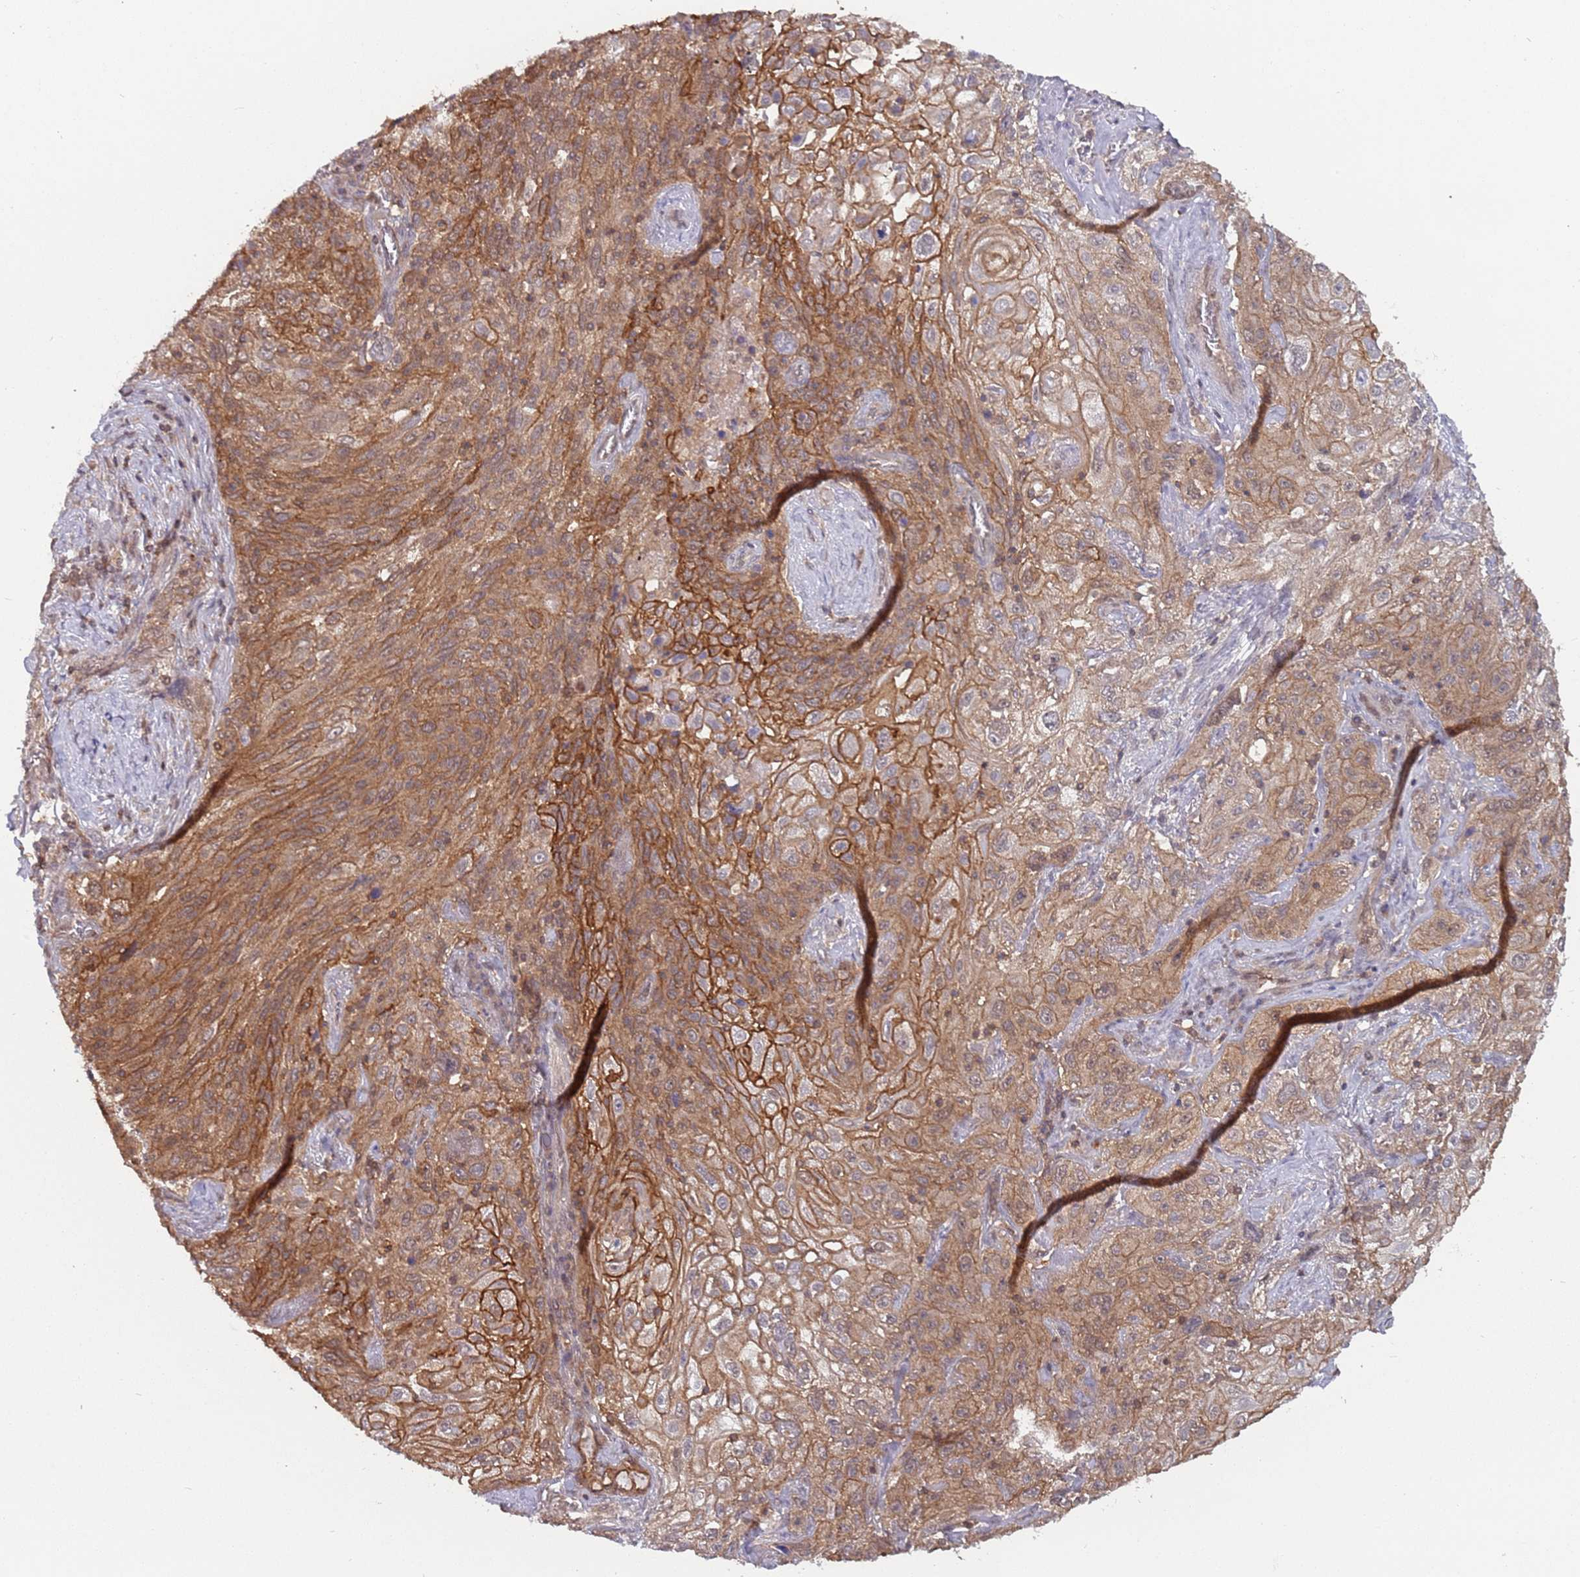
{"staining": {"intensity": "moderate", "quantity": ">75%", "location": "cytoplasmic/membranous"}, "tissue": "lung cancer", "cell_type": "Tumor cells", "image_type": "cancer", "snomed": [{"axis": "morphology", "description": "Squamous cell carcinoma, NOS"}, {"axis": "topography", "description": "Lung"}], "caption": "Immunohistochemistry (IHC) of human lung cancer (squamous cell carcinoma) exhibits medium levels of moderate cytoplasmic/membranous expression in approximately >75% of tumor cells. Nuclei are stained in blue.", "gene": "GSDMD", "patient": {"sex": "female", "age": 69}}